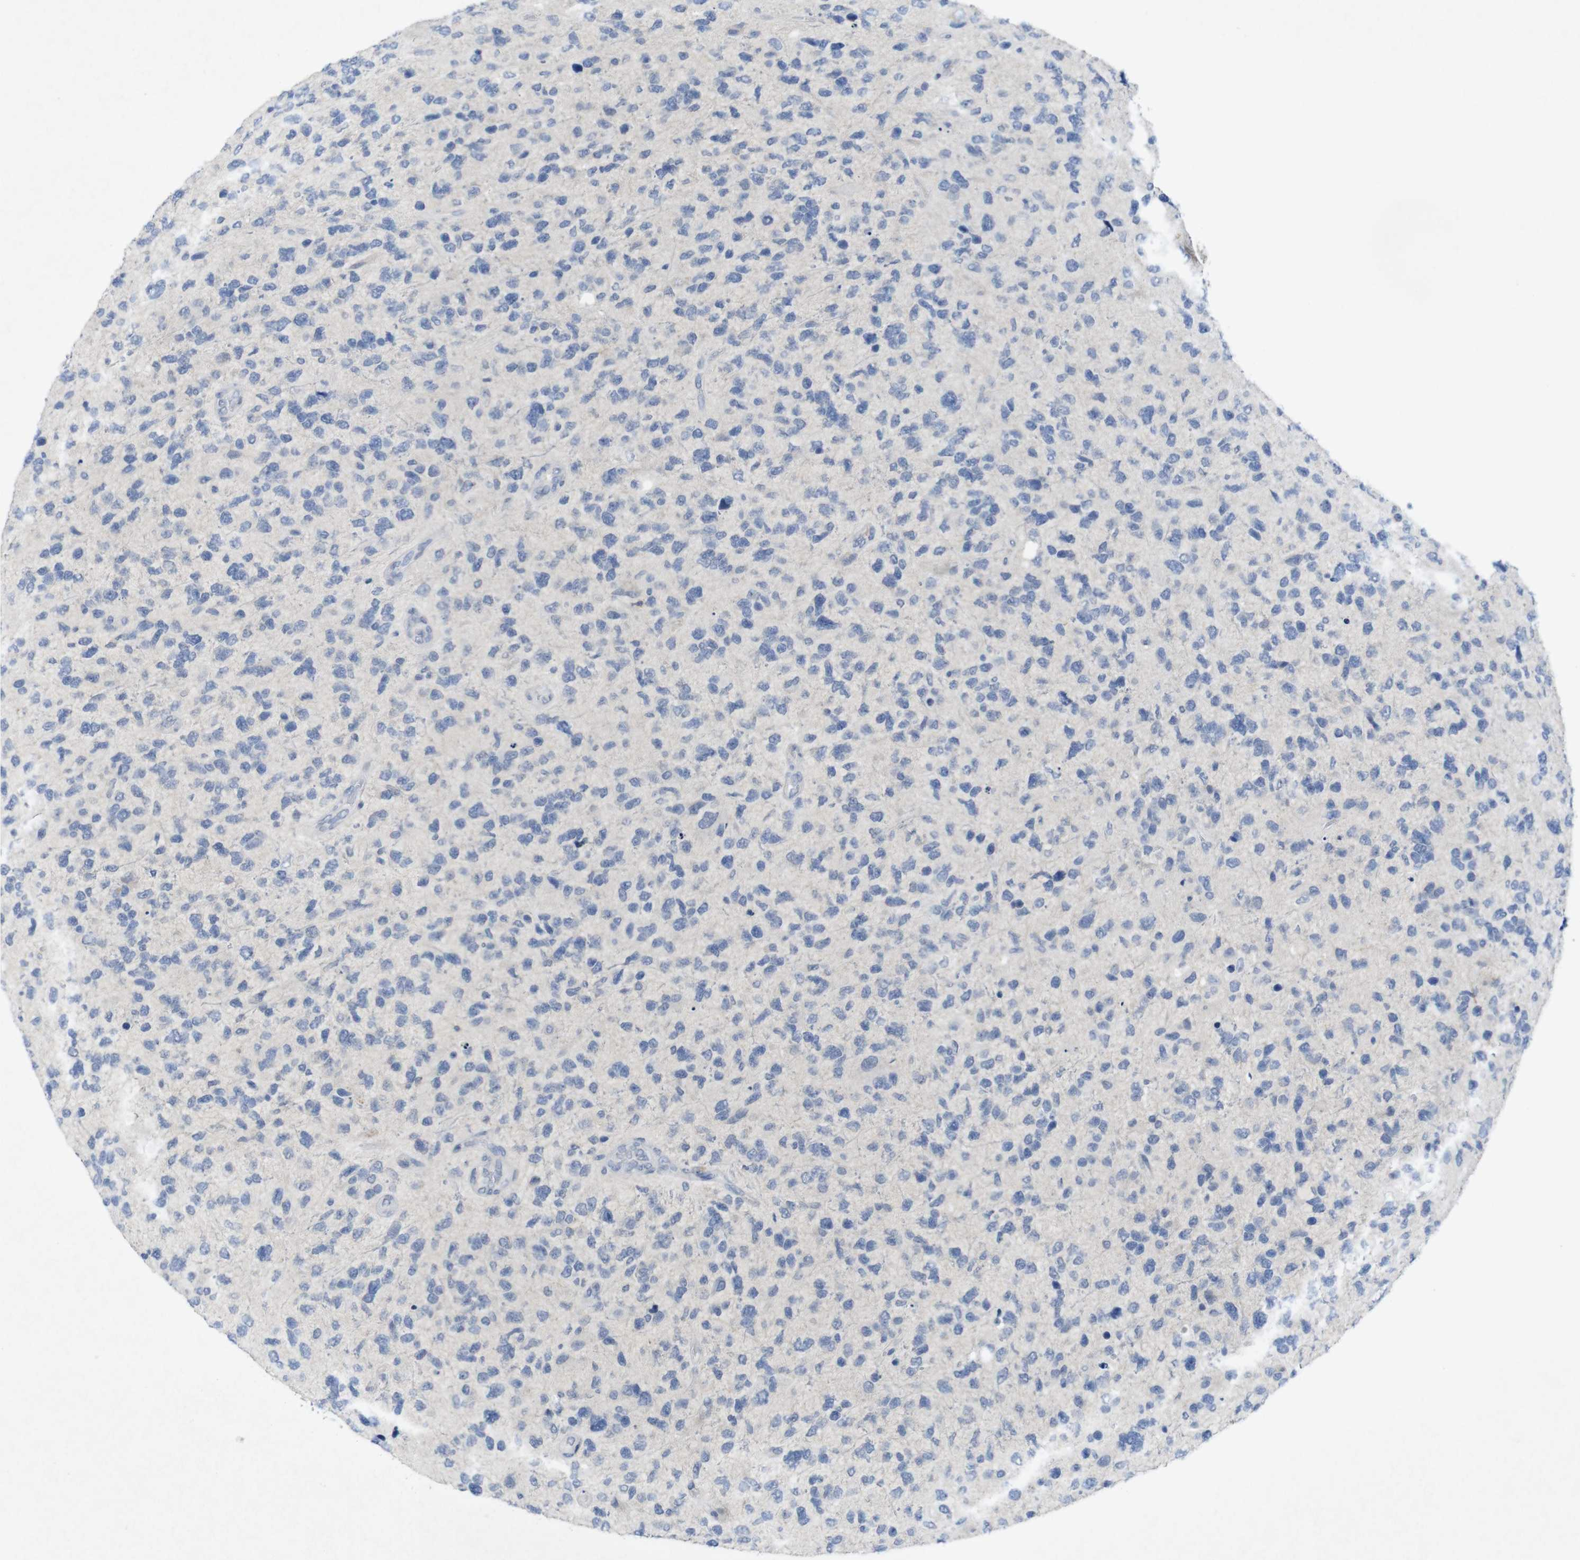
{"staining": {"intensity": "weak", "quantity": "<25%", "location": "cytoplasmic/membranous"}, "tissue": "glioma", "cell_type": "Tumor cells", "image_type": "cancer", "snomed": [{"axis": "morphology", "description": "Glioma, malignant, High grade"}, {"axis": "topography", "description": "Brain"}], "caption": "The micrograph demonstrates no staining of tumor cells in malignant high-grade glioma.", "gene": "SLAMF7", "patient": {"sex": "female", "age": 58}}